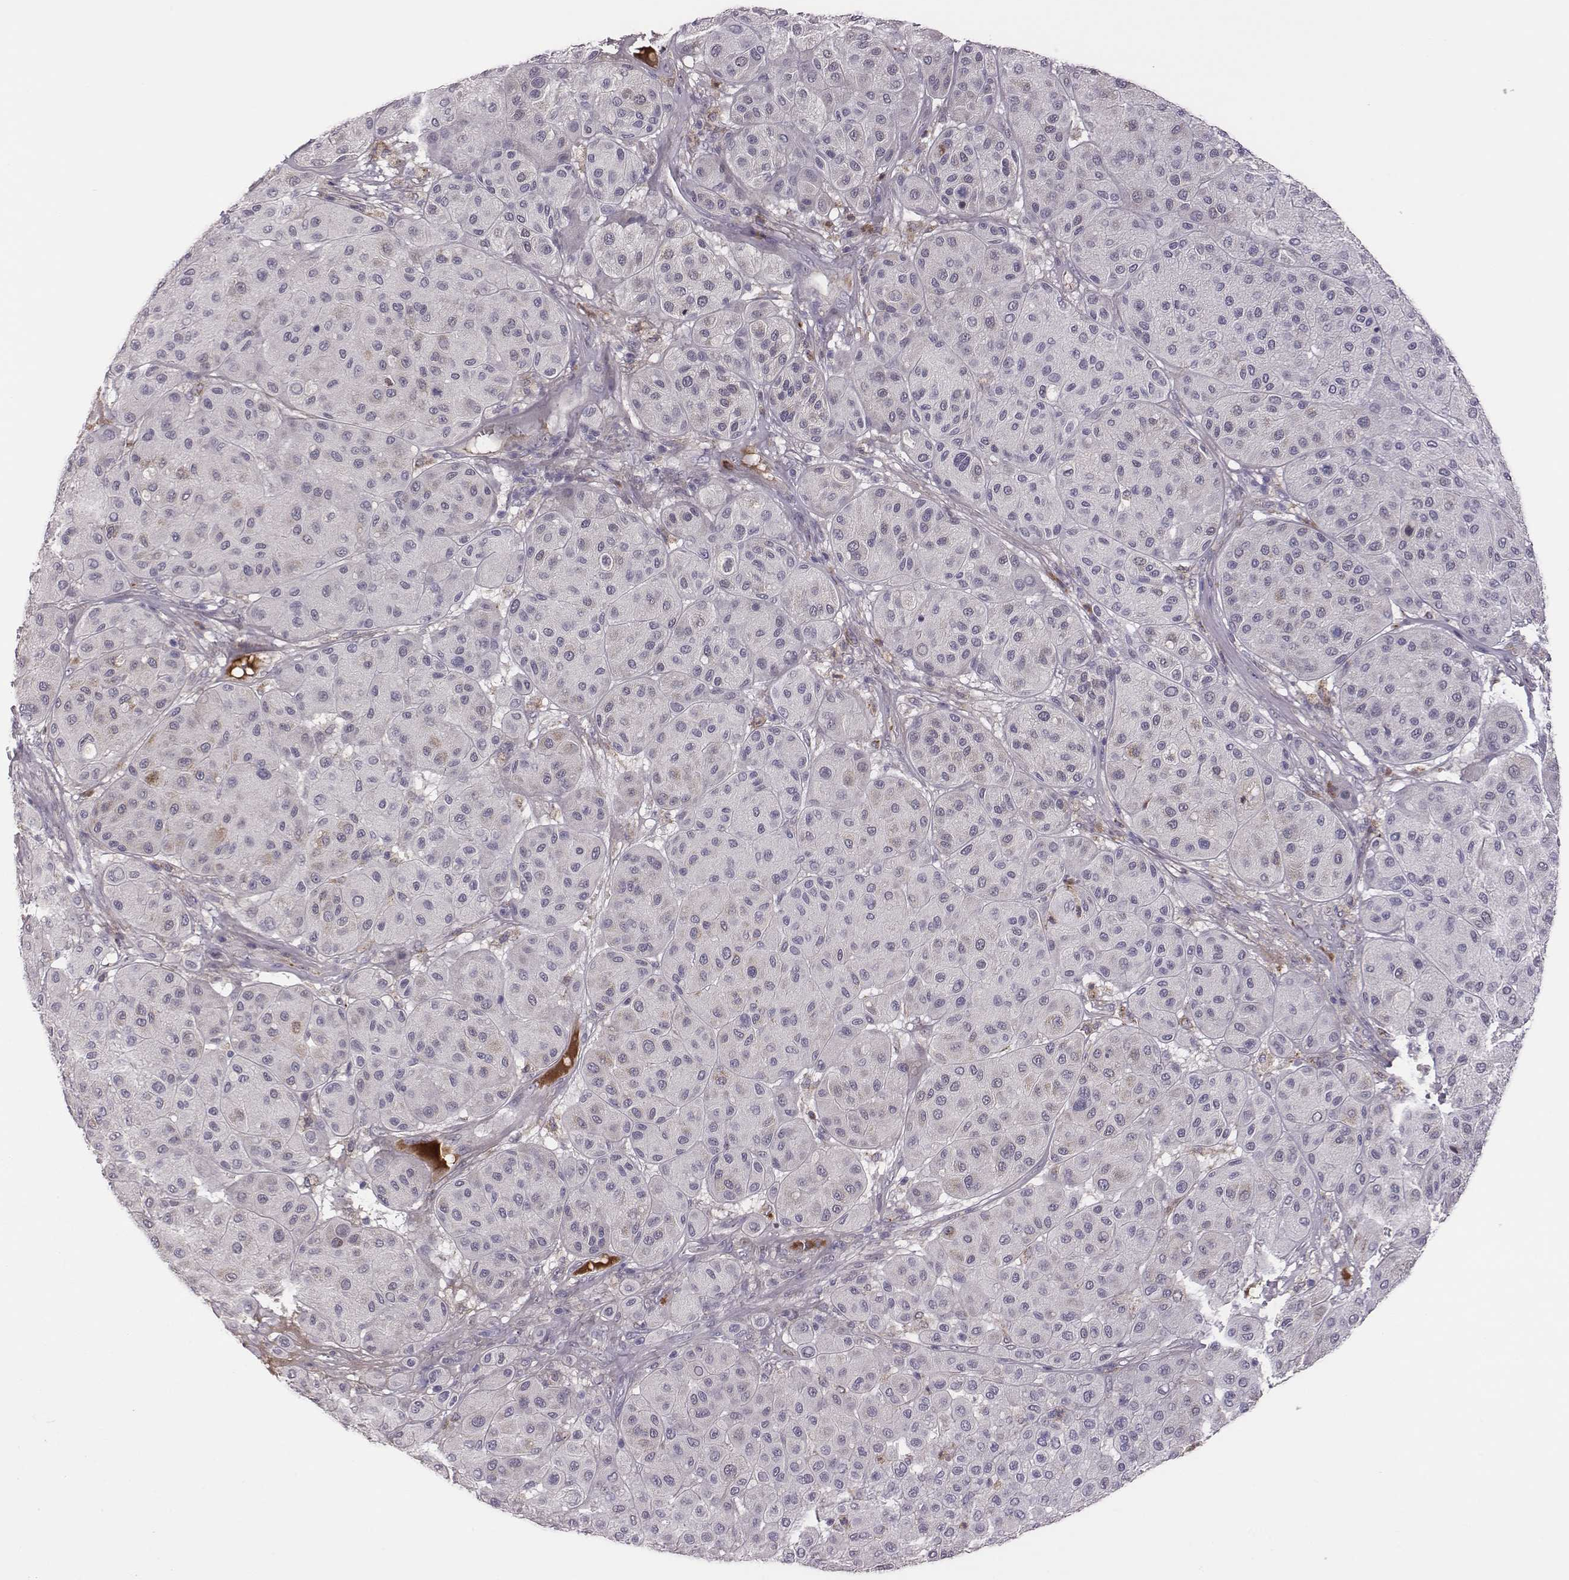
{"staining": {"intensity": "negative", "quantity": "none", "location": "none"}, "tissue": "melanoma", "cell_type": "Tumor cells", "image_type": "cancer", "snomed": [{"axis": "morphology", "description": "Malignant melanoma, Metastatic site"}, {"axis": "topography", "description": "Smooth muscle"}], "caption": "DAB immunohistochemical staining of malignant melanoma (metastatic site) reveals no significant positivity in tumor cells.", "gene": "KMO", "patient": {"sex": "male", "age": 41}}